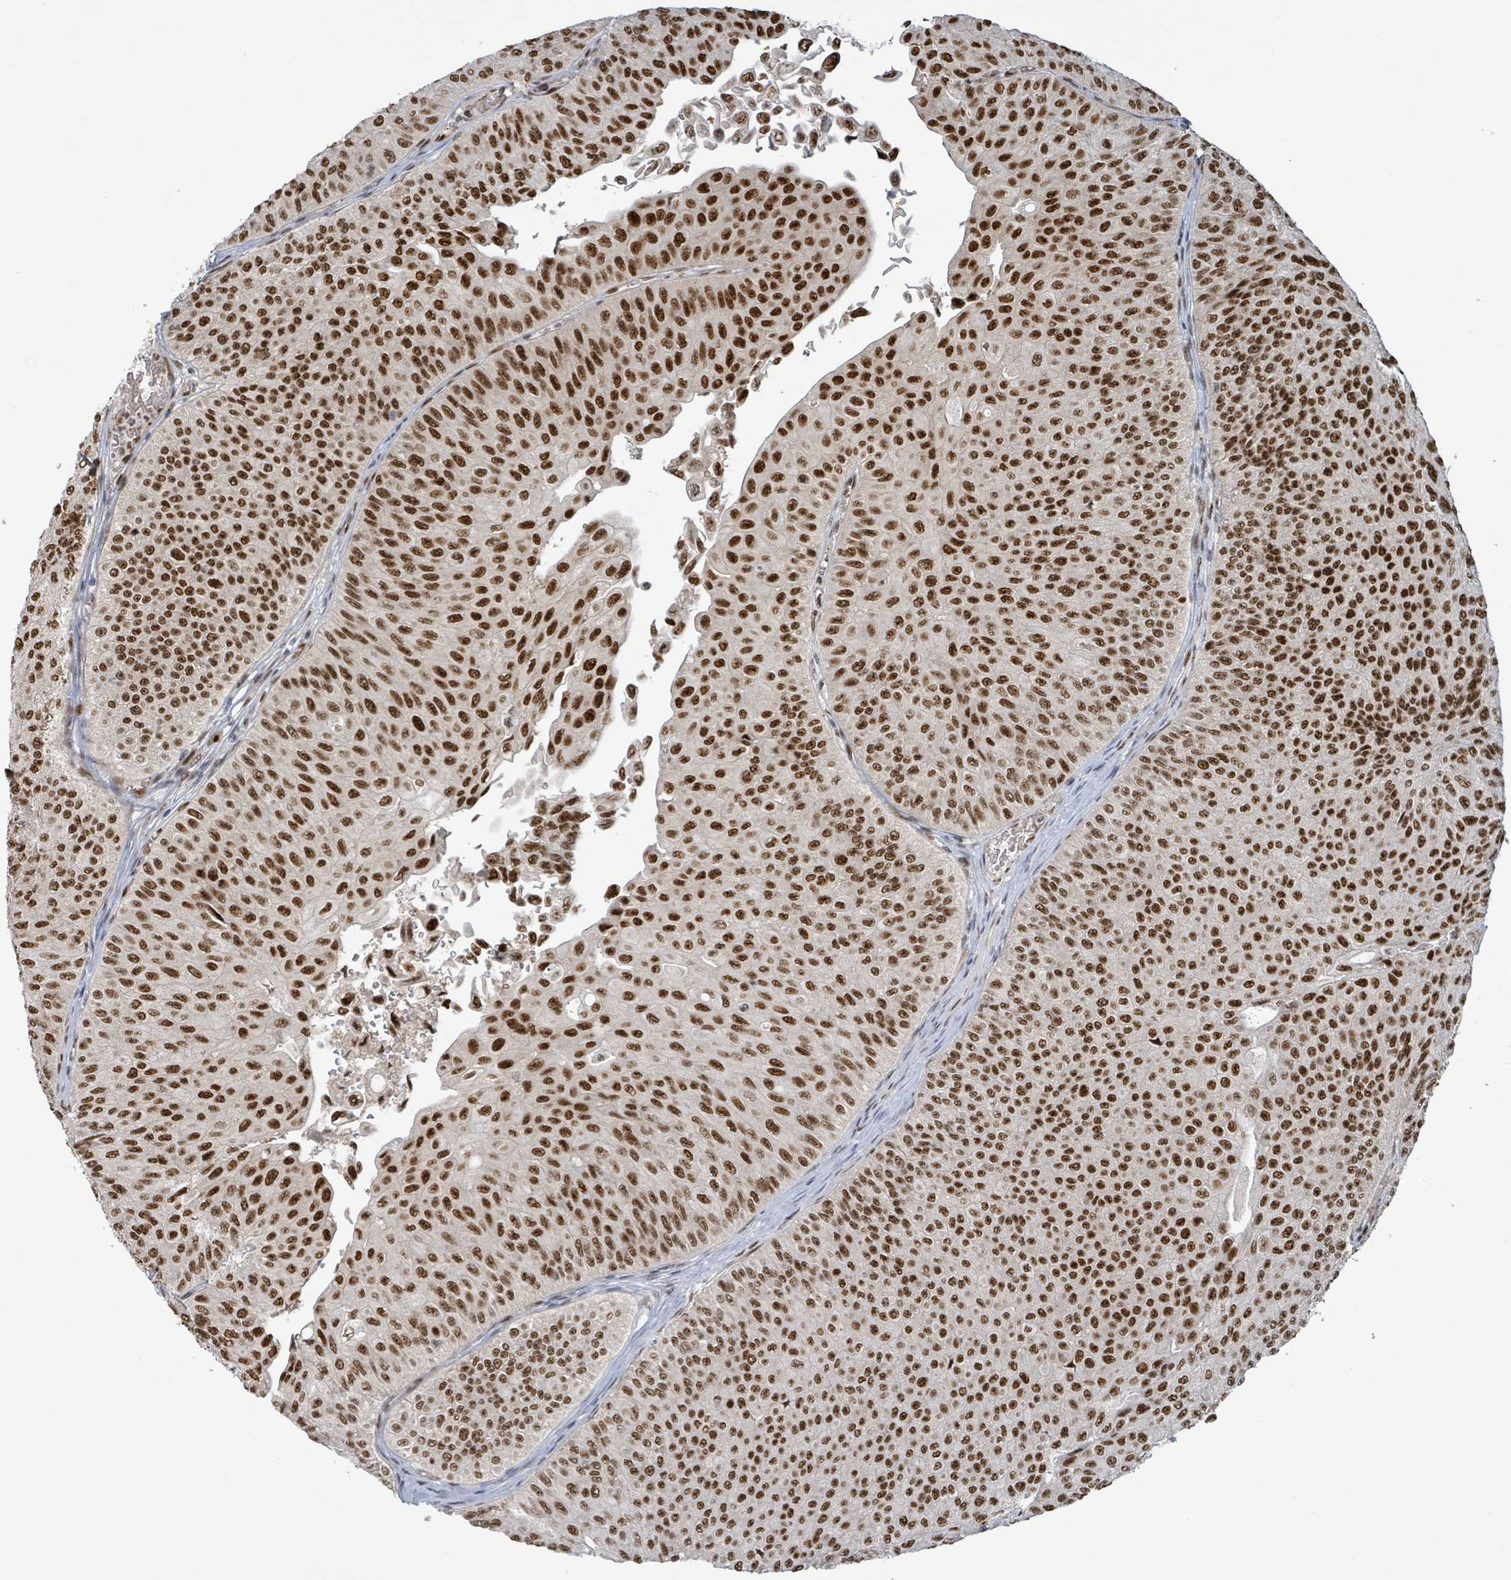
{"staining": {"intensity": "strong", "quantity": ">75%", "location": "nuclear"}, "tissue": "urothelial cancer", "cell_type": "Tumor cells", "image_type": "cancer", "snomed": [{"axis": "morphology", "description": "Urothelial carcinoma, NOS"}, {"axis": "topography", "description": "Urinary bladder"}], "caption": "Tumor cells display high levels of strong nuclear staining in approximately >75% of cells in urothelial cancer. Using DAB (brown) and hematoxylin (blue) stains, captured at high magnification using brightfield microscopy.", "gene": "KLF3", "patient": {"sex": "male", "age": 59}}